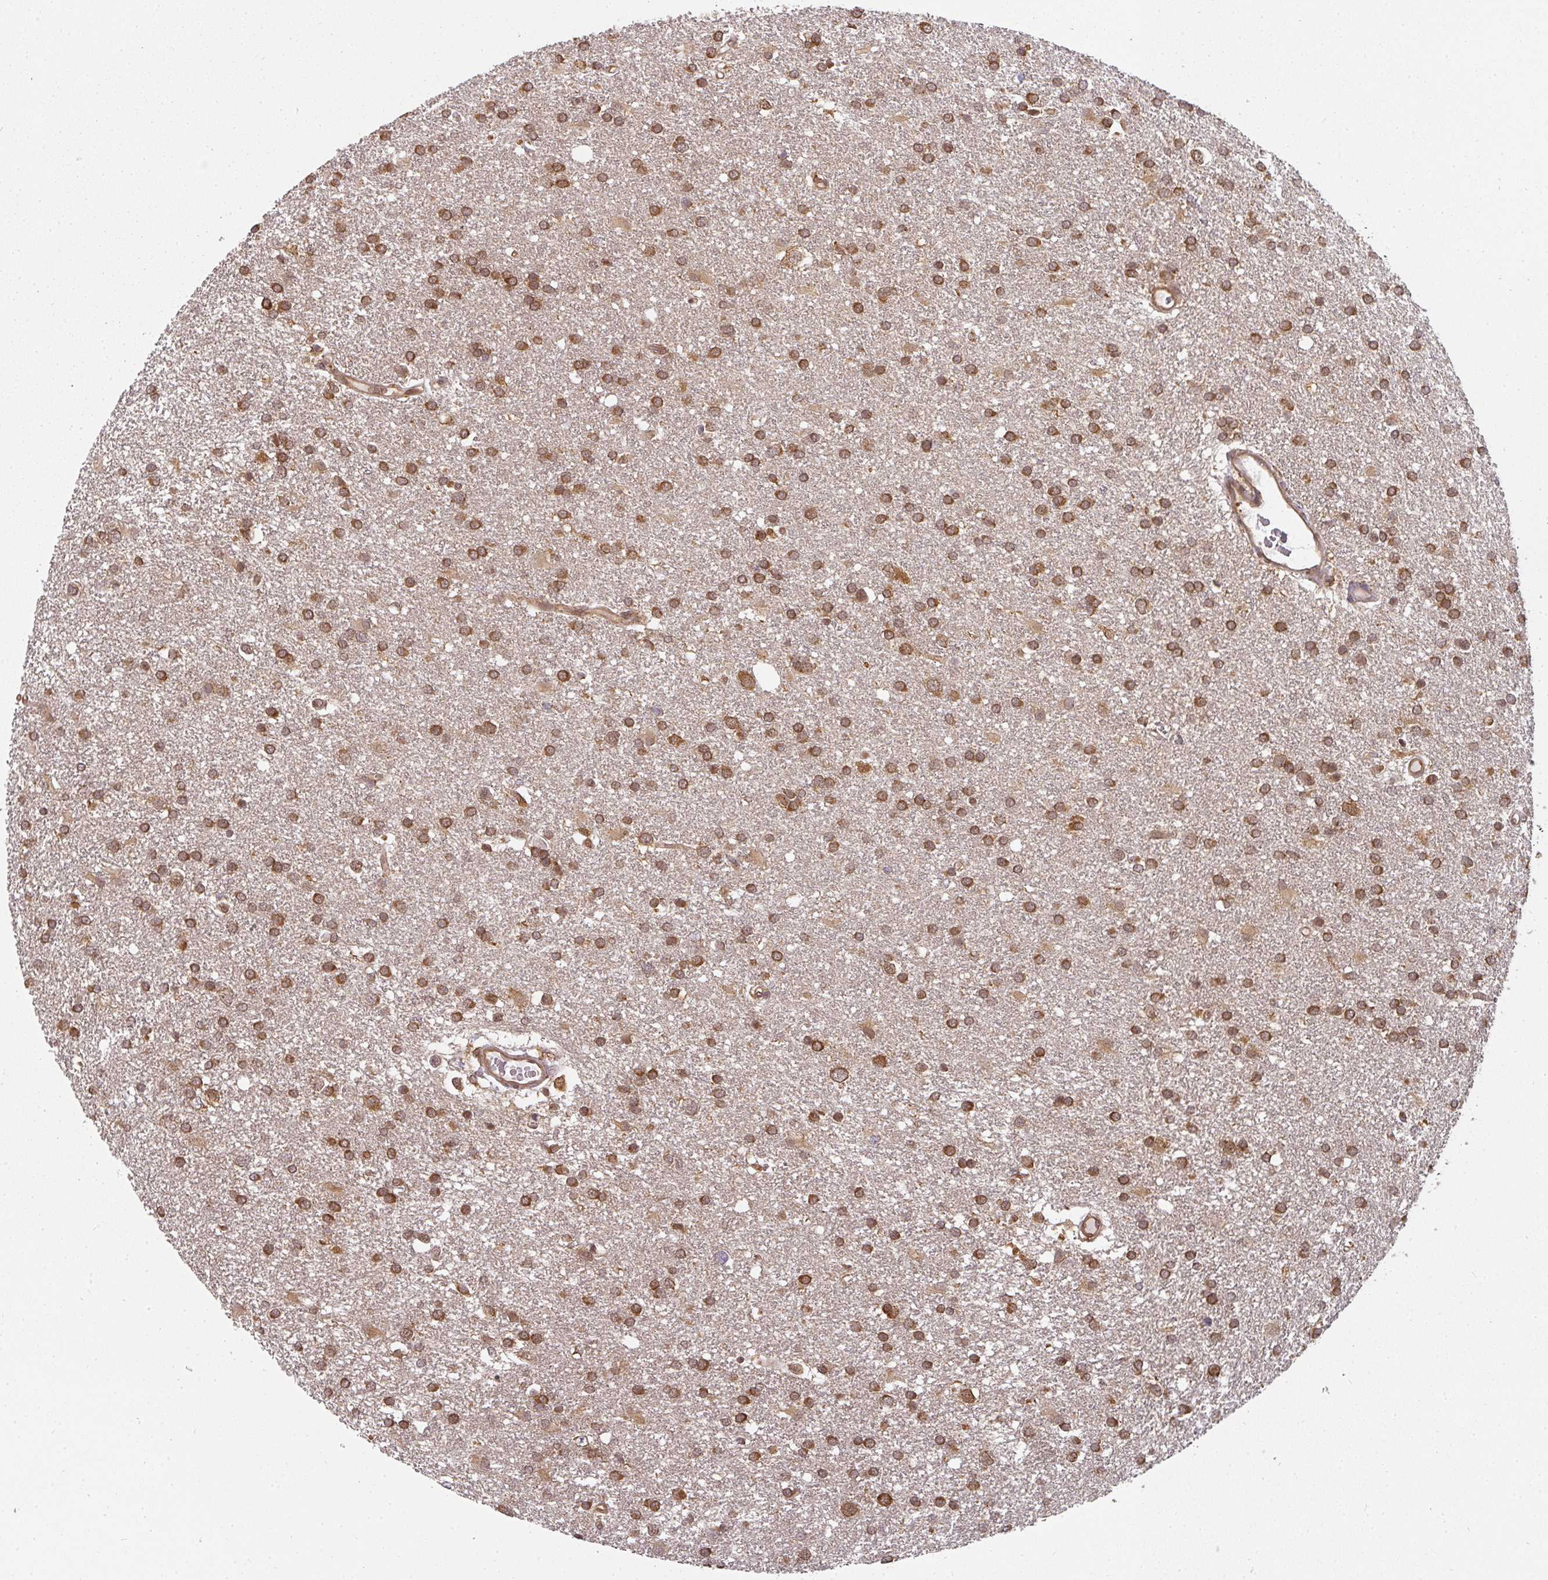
{"staining": {"intensity": "strong", "quantity": ">75%", "location": "cytoplasmic/membranous"}, "tissue": "glioma", "cell_type": "Tumor cells", "image_type": "cancer", "snomed": [{"axis": "morphology", "description": "Glioma, malignant, Low grade"}, {"axis": "topography", "description": "Brain"}], "caption": "IHC (DAB (3,3'-diaminobenzidine)) staining of human malignant glioma (low-grade) reveals strong cytoplasmic/membranous protein positivity in approximately >75% of tumor cells. The staining is performed using DAB brown chromogen to label protein expression. The nuclei are counter-stained blue using hematoxylin.", "gene": "PPP6R3", "patient": {"sex": "female", "age": 32}}